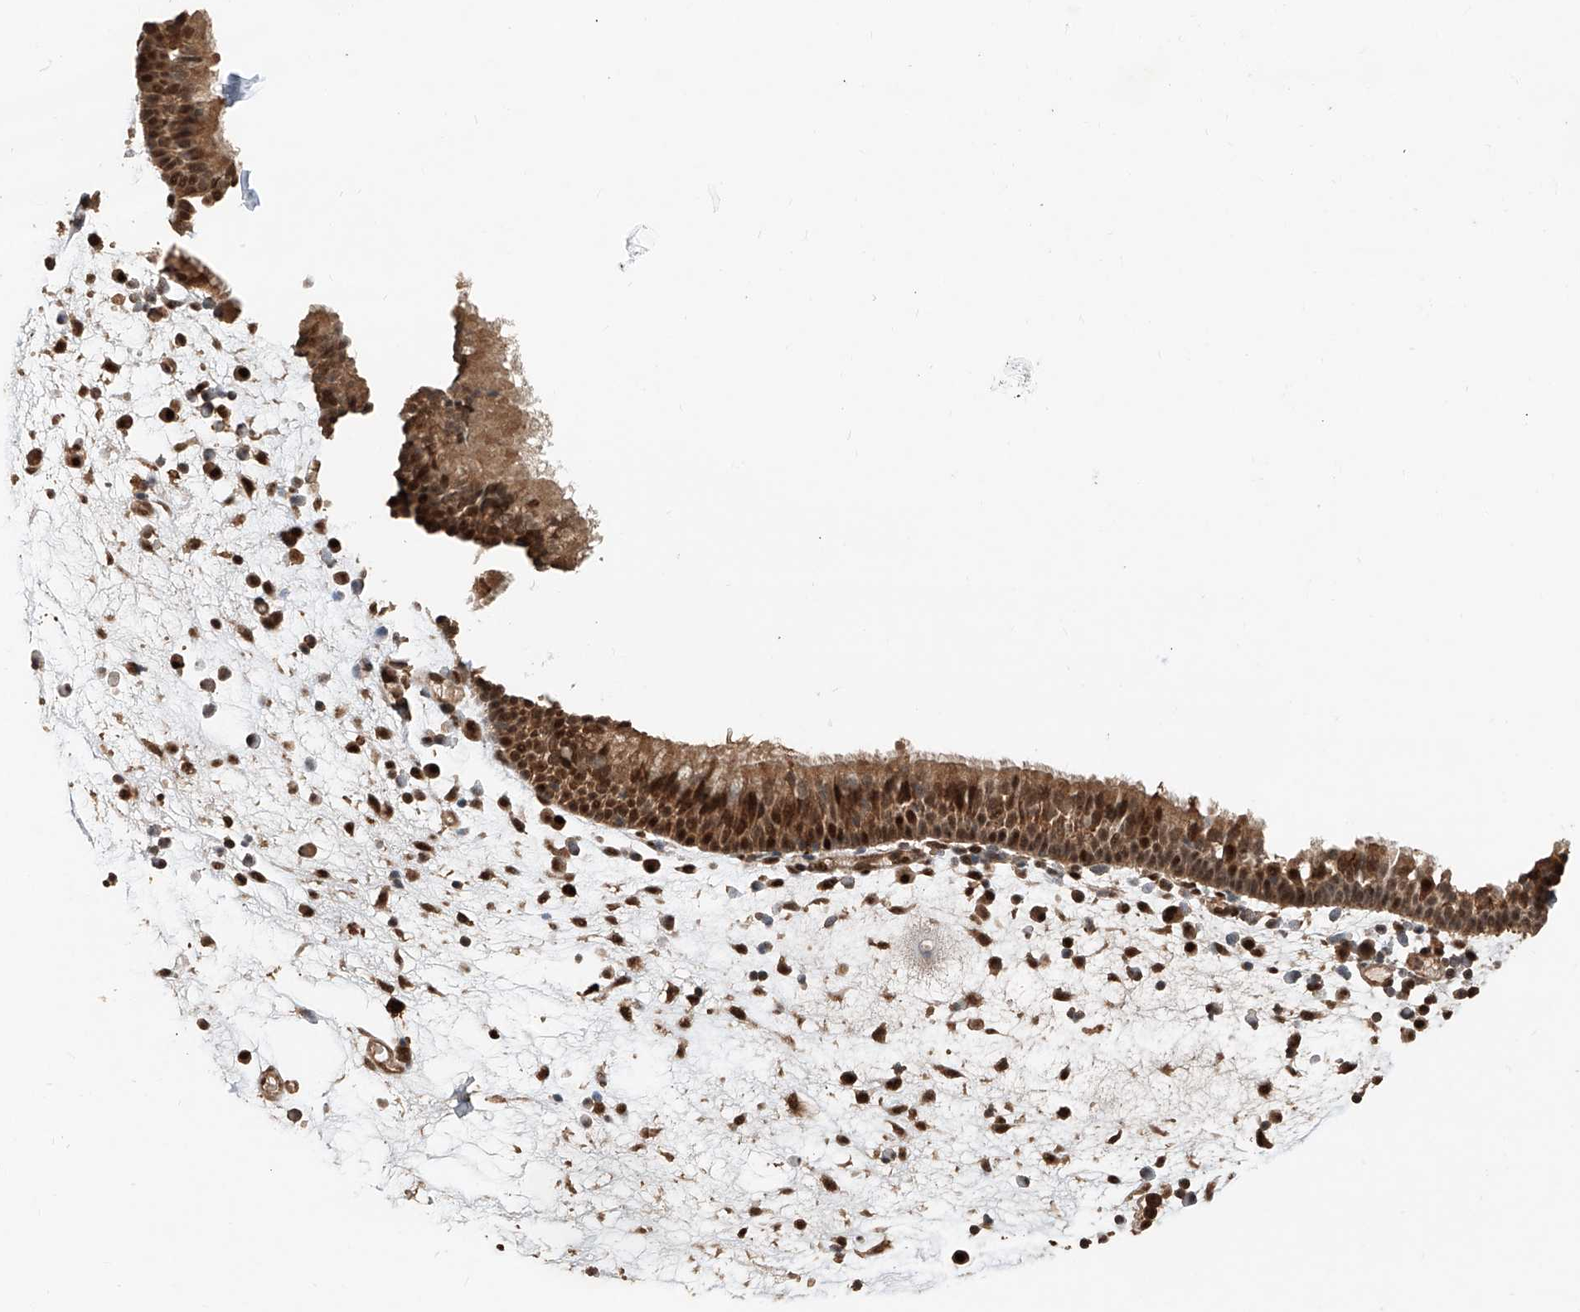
{"staining": {"intensity": "strong", "quantity": ">75%", "location": "cytoplasmic/membranous,nuclear"}, "tissue": "nasopharynx", "cell_type": "Respiratory epithelial cells", "image_type": "normal", "snomed": [{"axis": "morphology", "description": "Normal tissue, NOS"}, {"axis": "morphology", "description": "Inflammation, NOS"}, {"axis": "morphology", "description": "Malignant melanoma, Metastatic site"}, {"axis": "topography", "description": "Nasopharynx"}], "caption": "Immunohistochemical staining of unremarkable human nasopharynx reveals >75% levels of strong cytoplasmic/membranous,nuclear protein expression in approximately >75% of respiratory epithelial cells. (DAB (3,3'-diaminobenzidine) IHC, brown staining for protein, blue staining for nuclei).", "gene": "RMND1", "patient": {"sex": "male", "age": 70}}